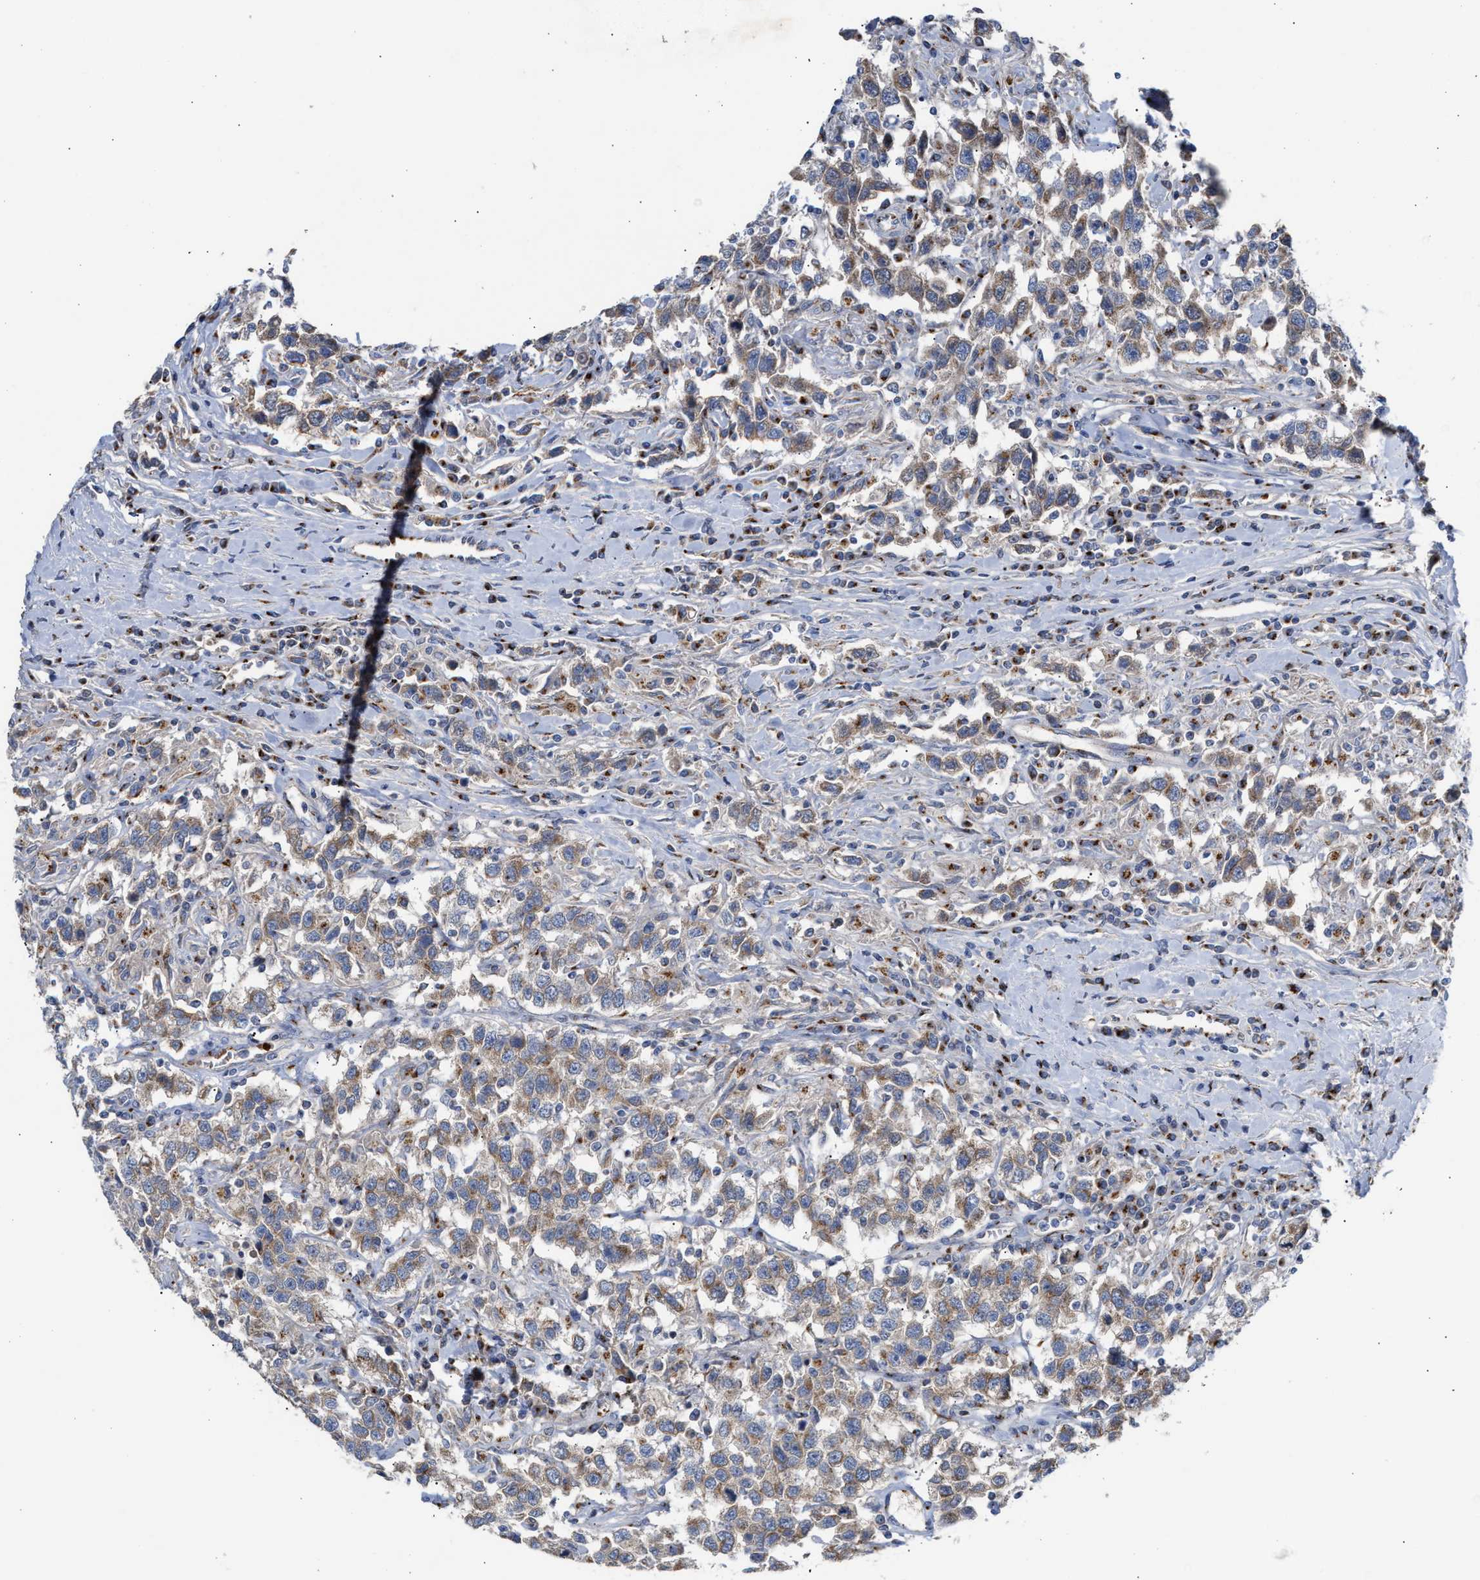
{"staining": {"intensity": "moderate", "quantity": ">75%", "location": "cytoplasmic/membranous"}, "tissue": "testis cancer", "cell_type": "Tumor cells", "image_type": "cancer", "snomed": [{"axis": "morphology", "description": "Seminoma, NOS"}, {"axis": "topography", "description": "Testis"}], "caption": "Immunohistochemical staining of human testis cancer shows moderate cytoplasmic/membranous protein staining in about >75% of tumor cells.", "gene": "CCL2", "patient": {"sex": "male", "age": 41}}